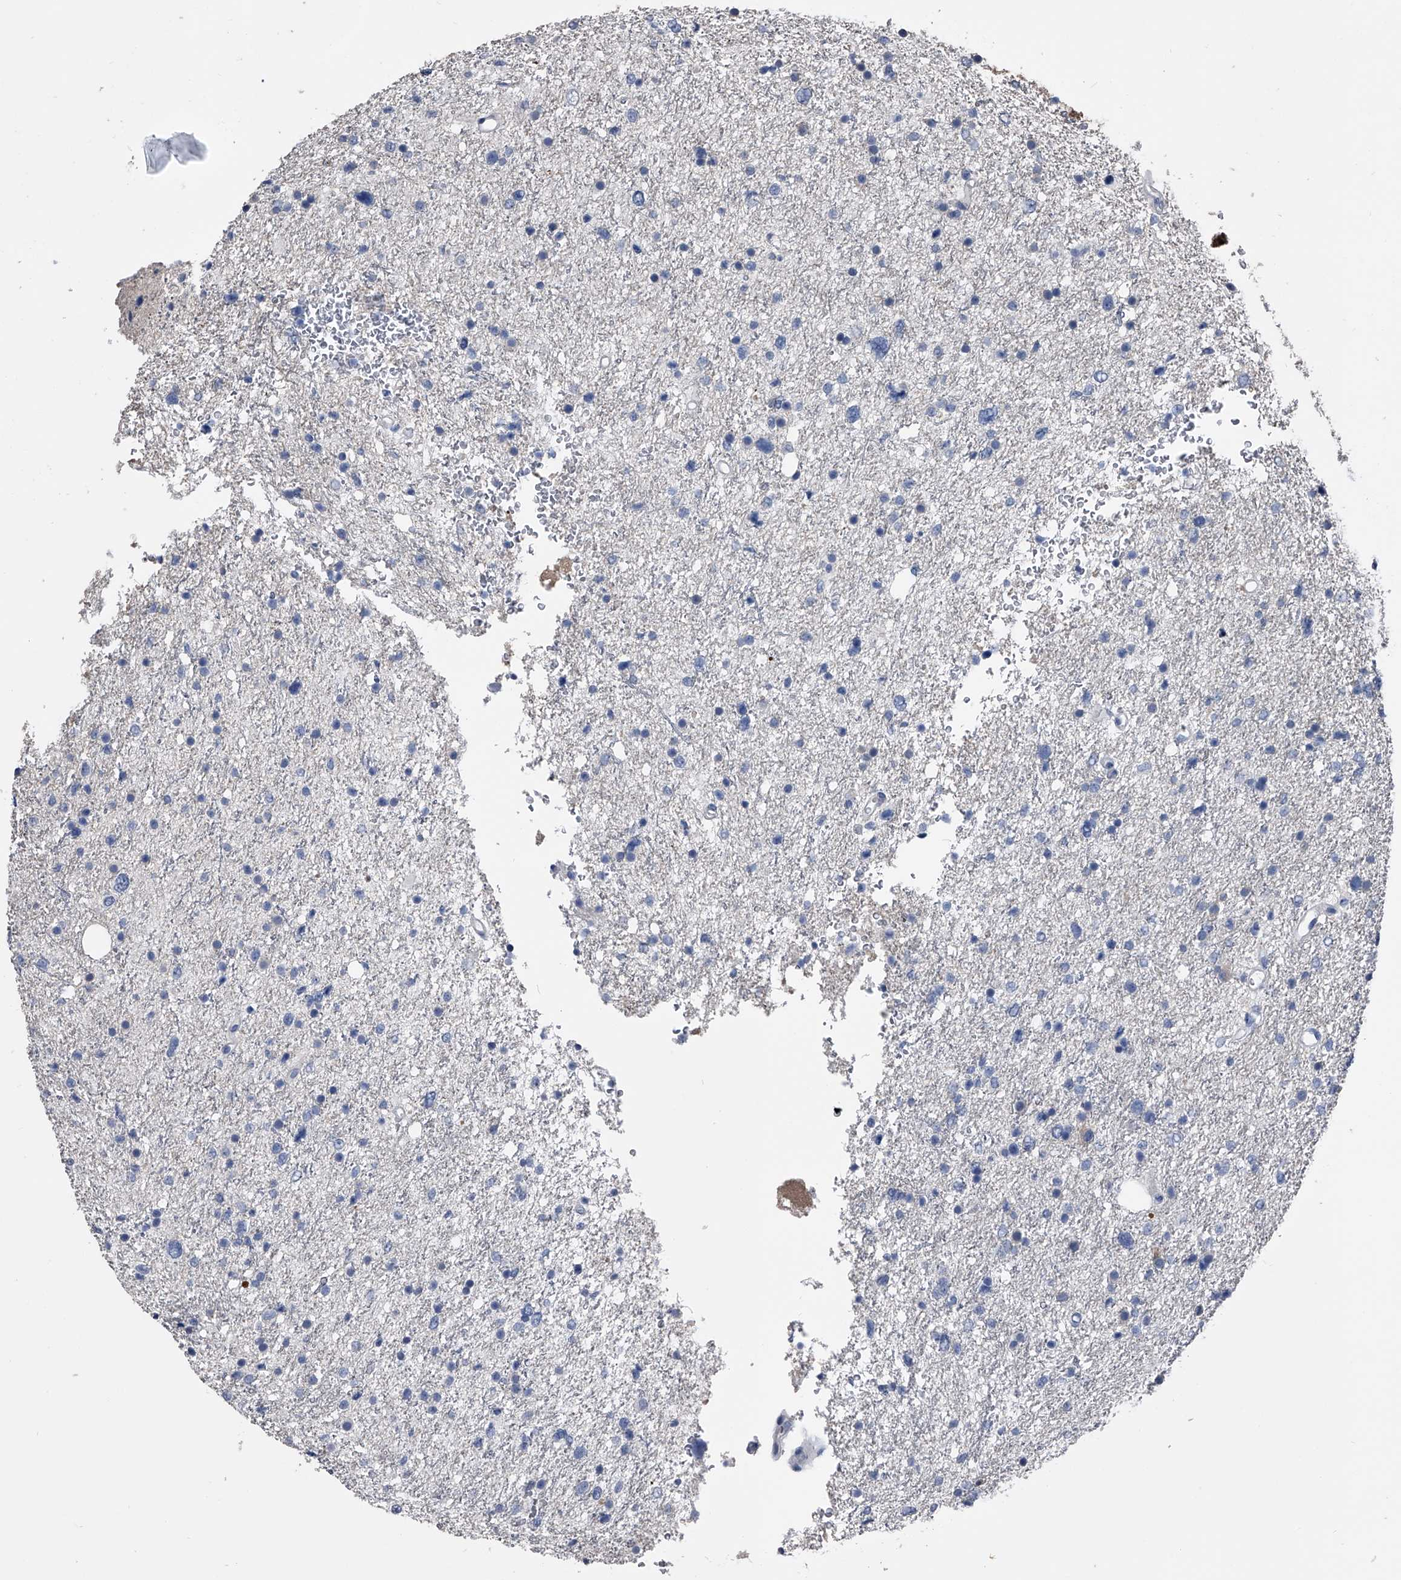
{"staining": {"intensity": "negative", "quantity": "none", "location": "none"}, "tissue": "glioma", "cell_type": "Tumor cells", "image_type": "cancer", "snomed": [{"axis": "morphology", "description": "Glioma, malignant, Low grade"}, {"axis": "topography", "description": "Brain"}], "caption": "Photomicrograph shows no protein staining in tumor cells of low-grade glioma (malignant) tissue.", "gene": "KIF13A", "patient": {"sex": "female", "age": 37}}